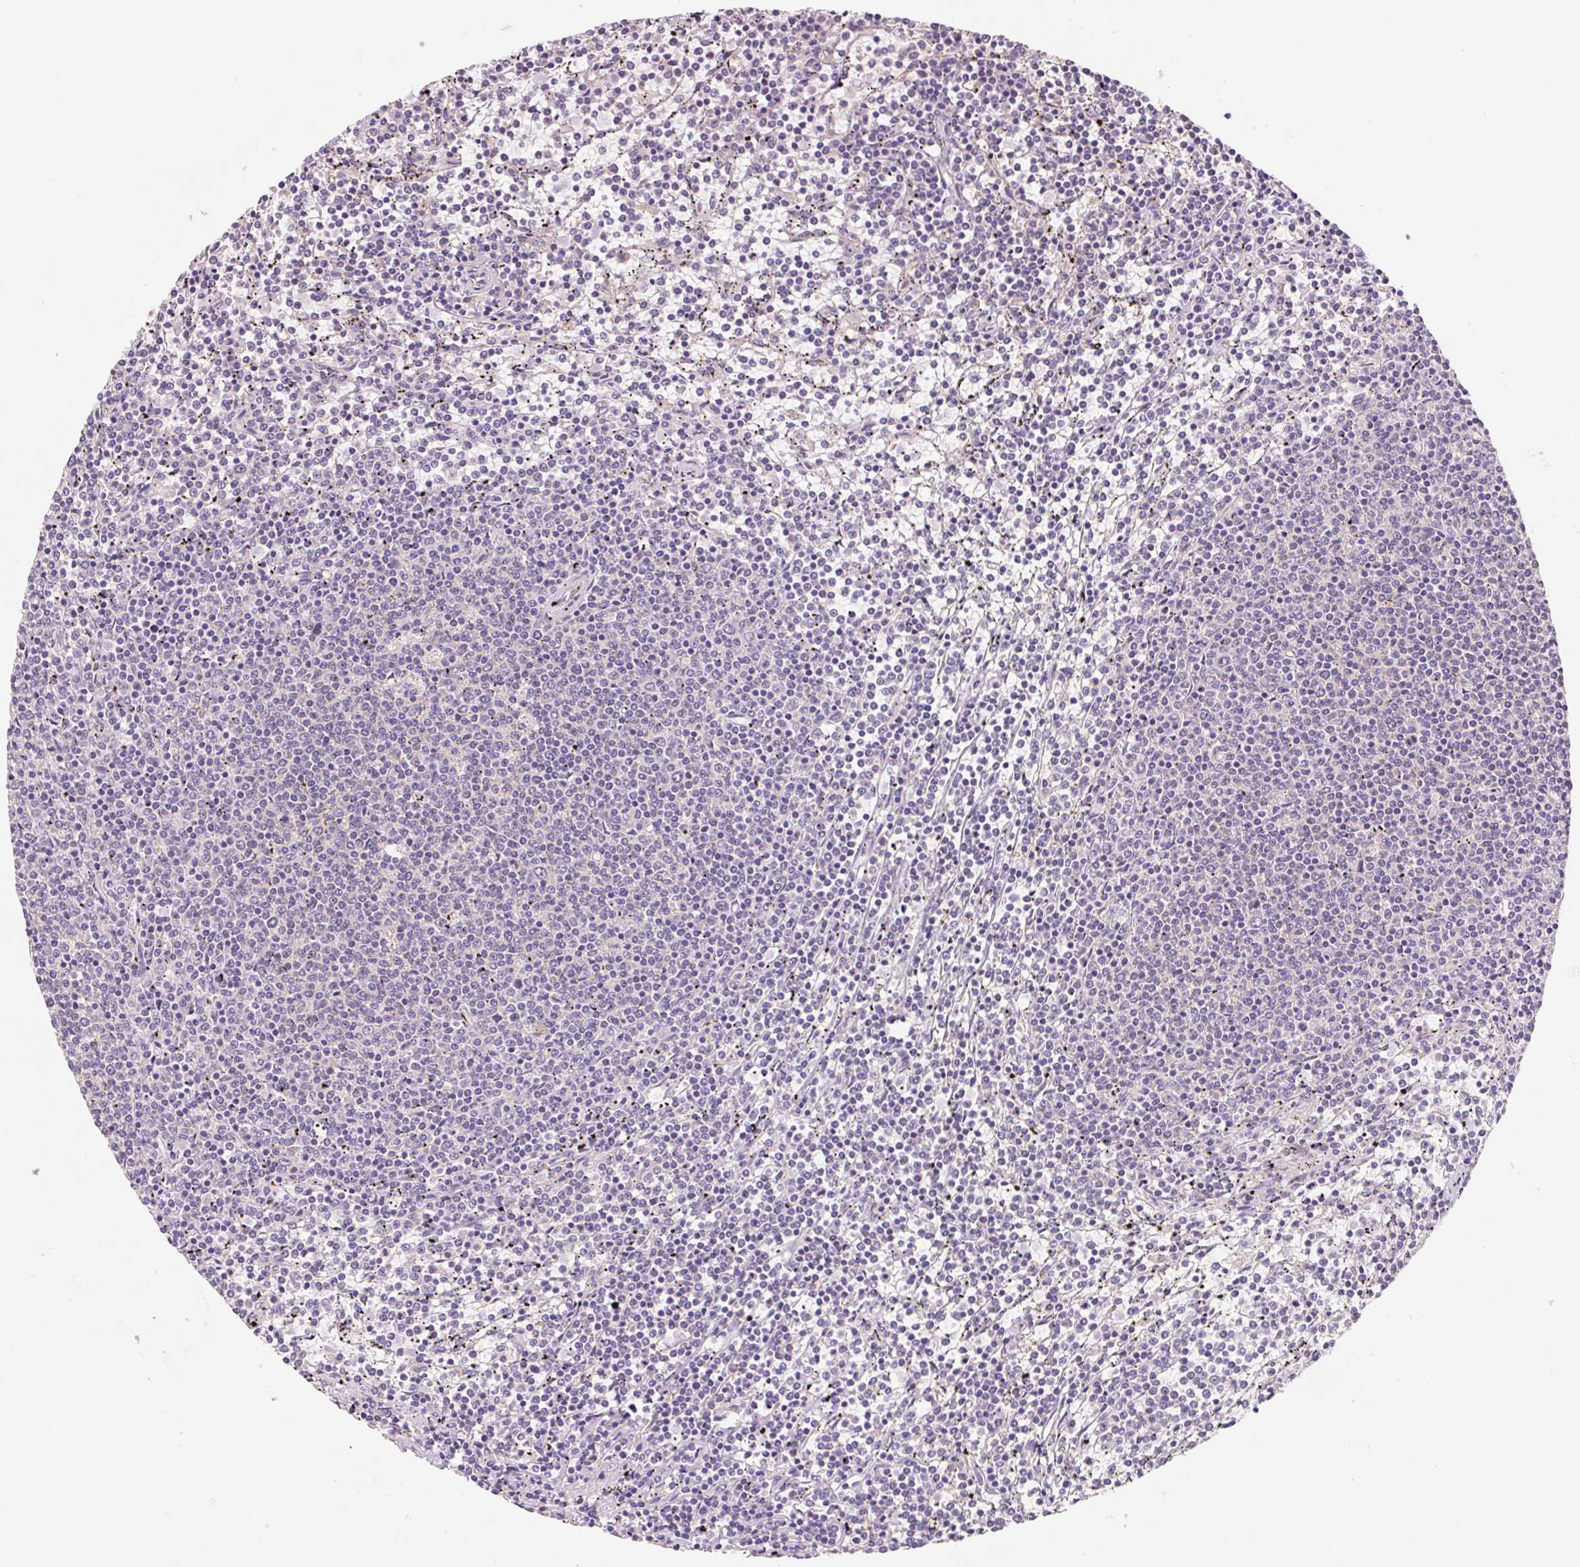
{"staining": {"intensity": "negative", "quantity": "none", "location": "none"}, "tissue": "lymphoma", "cell_type": "Tumor cells", "image_type": "cancer", "snomed": [{"axis": "morphology", "description": "Malignant lymphoma, non-Hodgkin's type, Low grade"}, {"axis": "topography", "description": "Spleen"}], "caption": "The micrograph shows no staining of tumor cells in lymphoma.", "gene": "RAB1A", "patient": {"sex": "female", "age": 50}}